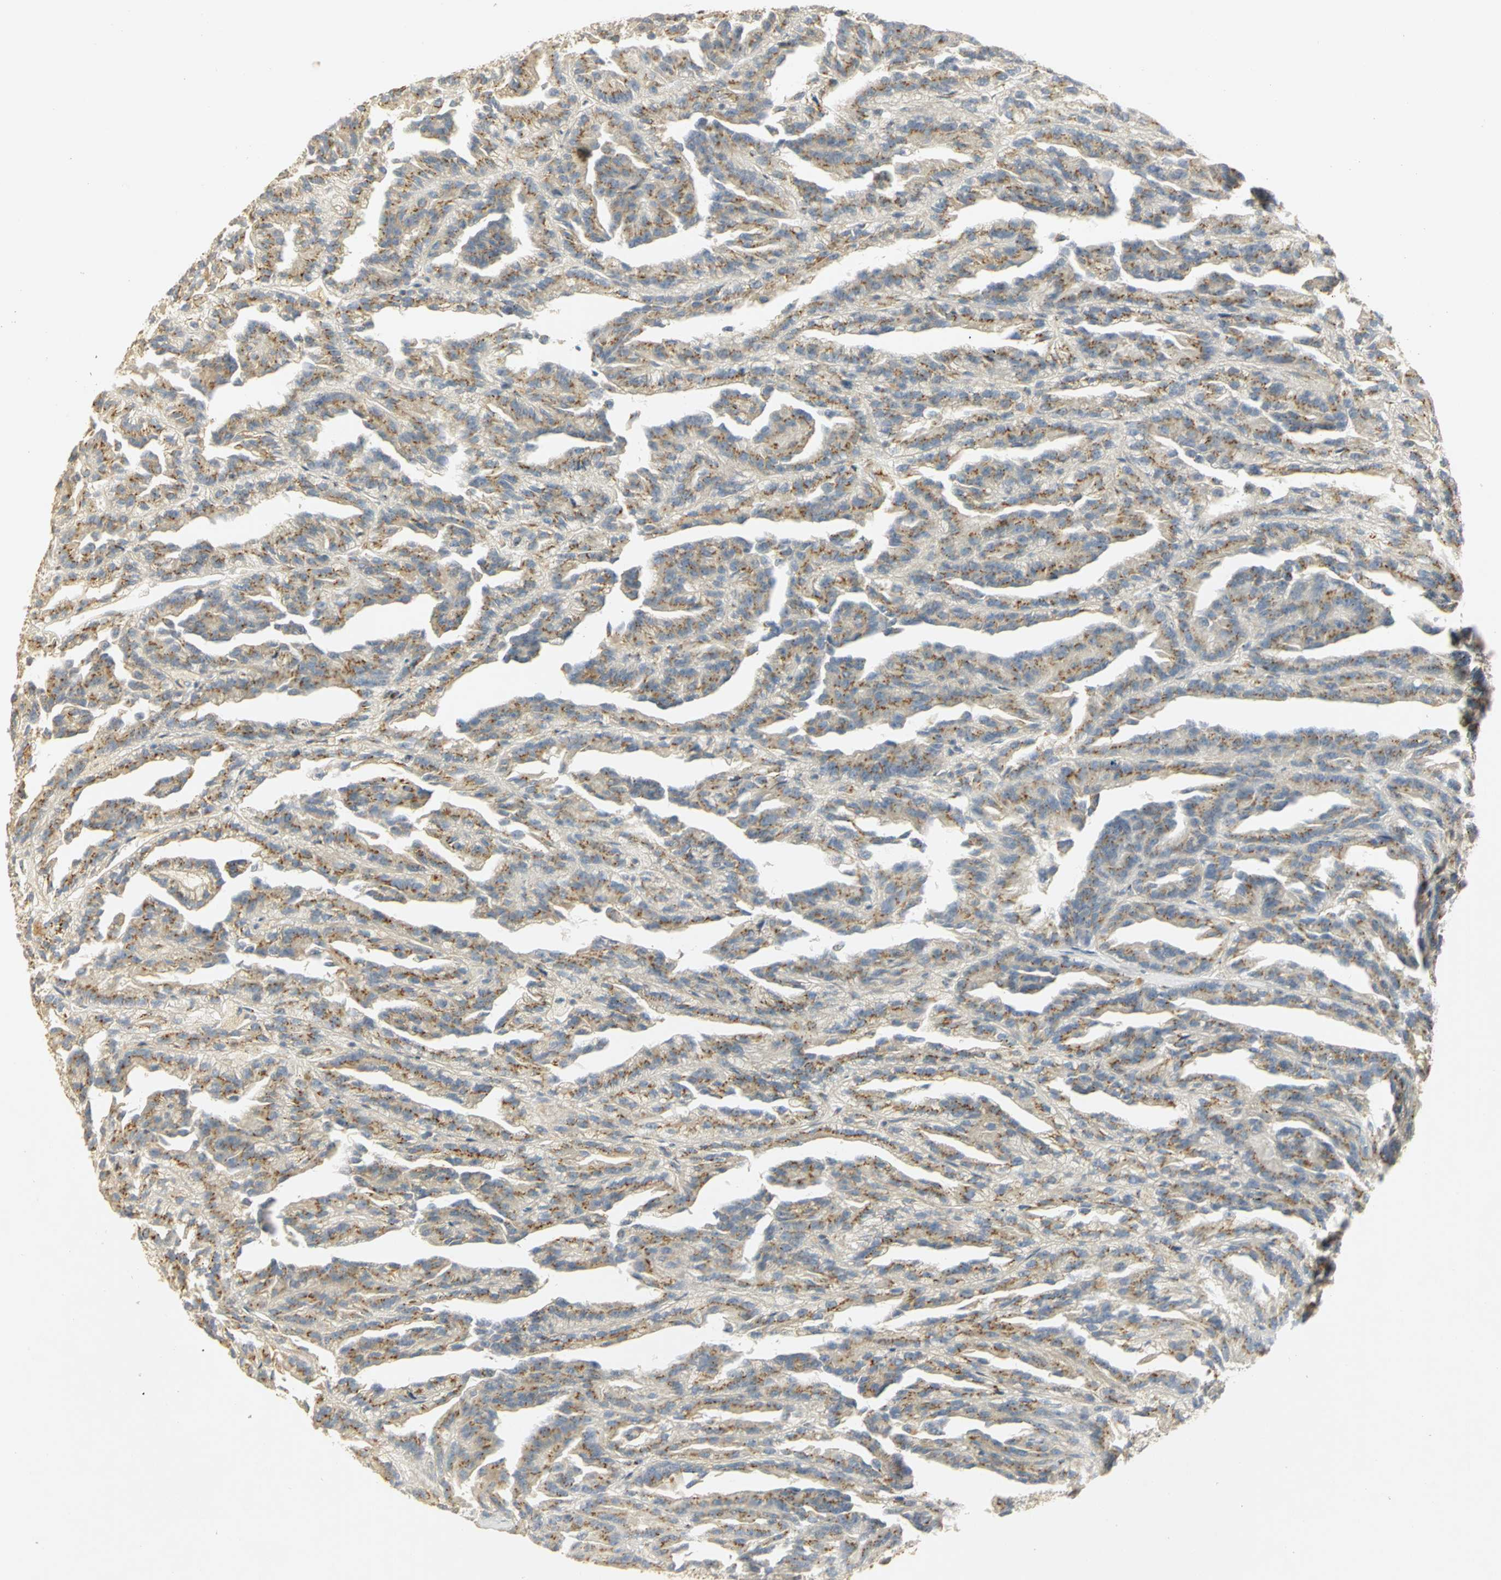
{"staining": {"intensity": "weak", "quantity": "25%-75%", "location": "cytoplasmic/membranous"}, "tissue": "renal cancer", "cell_type": "Tumor cells", "image_type": "cancer", "snomed": [{"axis": "morphology", "description": "Adenocarcinoma, NOS"}, {"axis": "topography", "description": "Kidney"}], "caption": "DAB immunohistochemical staining of adenocarcinoma (renal) shows weak cytoplasmic/membranous protein expression in about 25%-75% of tumor cells. The protein of interest is stained brown, and the nuclei are stained in blue (DAB (3,3'-diaminobenzidine) IHC with brightfield microscopy, high magnification).", "gene": "TM9SF2", "patient": {"sex": "male", "age": 46}}